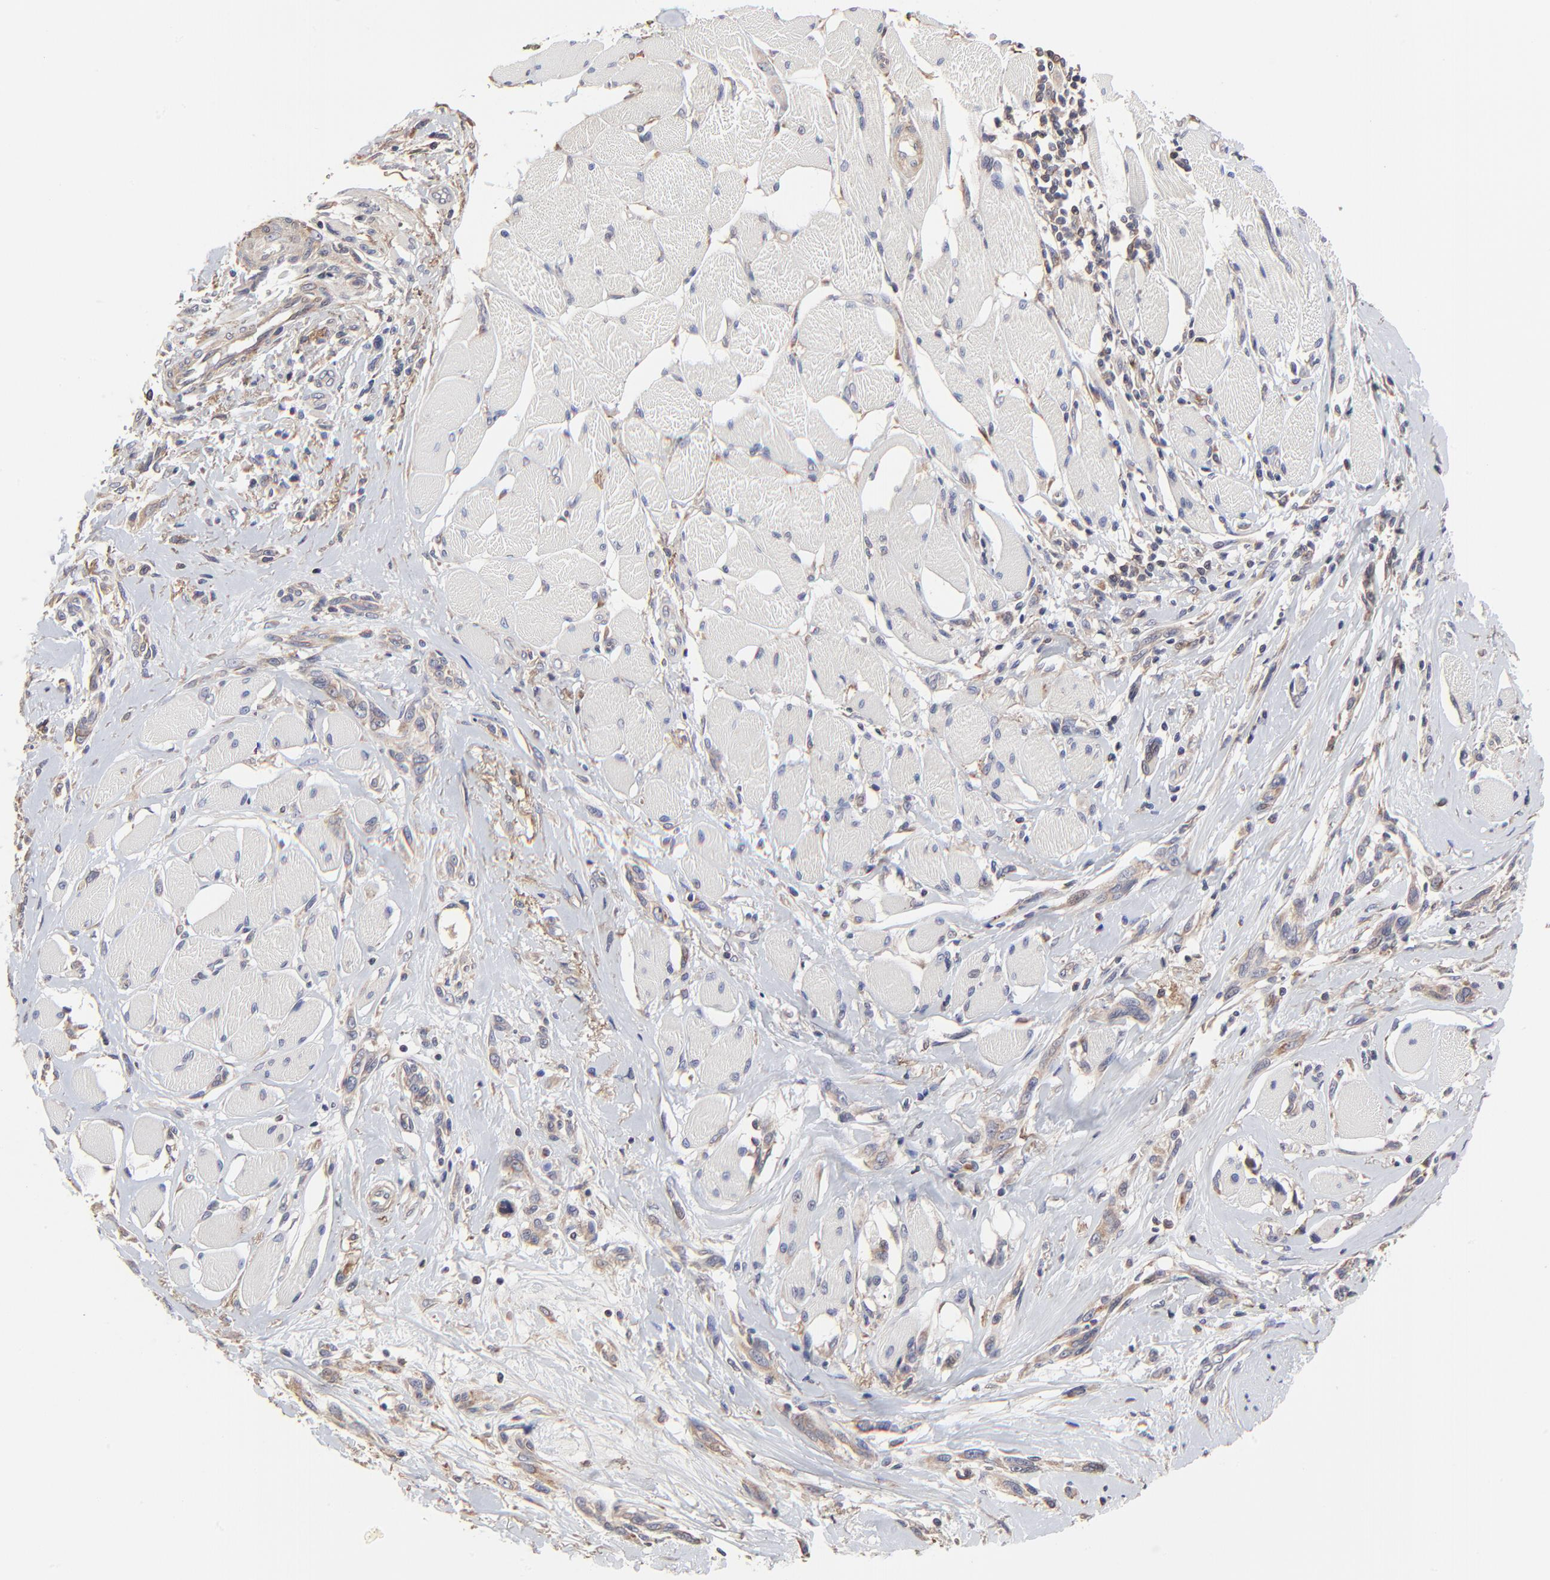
{"staining": {"intensity": "moderate", "quantity": ">75%", "location": "cytoplasmic/membranous"}, "tissue": "melanoma", "cell_type": "Tumor cells", "image_type": "cancer", "snomed": [{"axis": "morphology", "description": "Malignant melanoma, NOS"}, {"axis": "topography", "description": "Skin"}], "caption": "Immunohistochemistry photomicrograph of human malignant melanoma stained for a protein (brown), which shows medium levels of moderate cytoplasmic/membranous staining in approximately >75% of tumor cells.", "gene": "ELP2", "patient": {"sex": "male", "age": 91}}